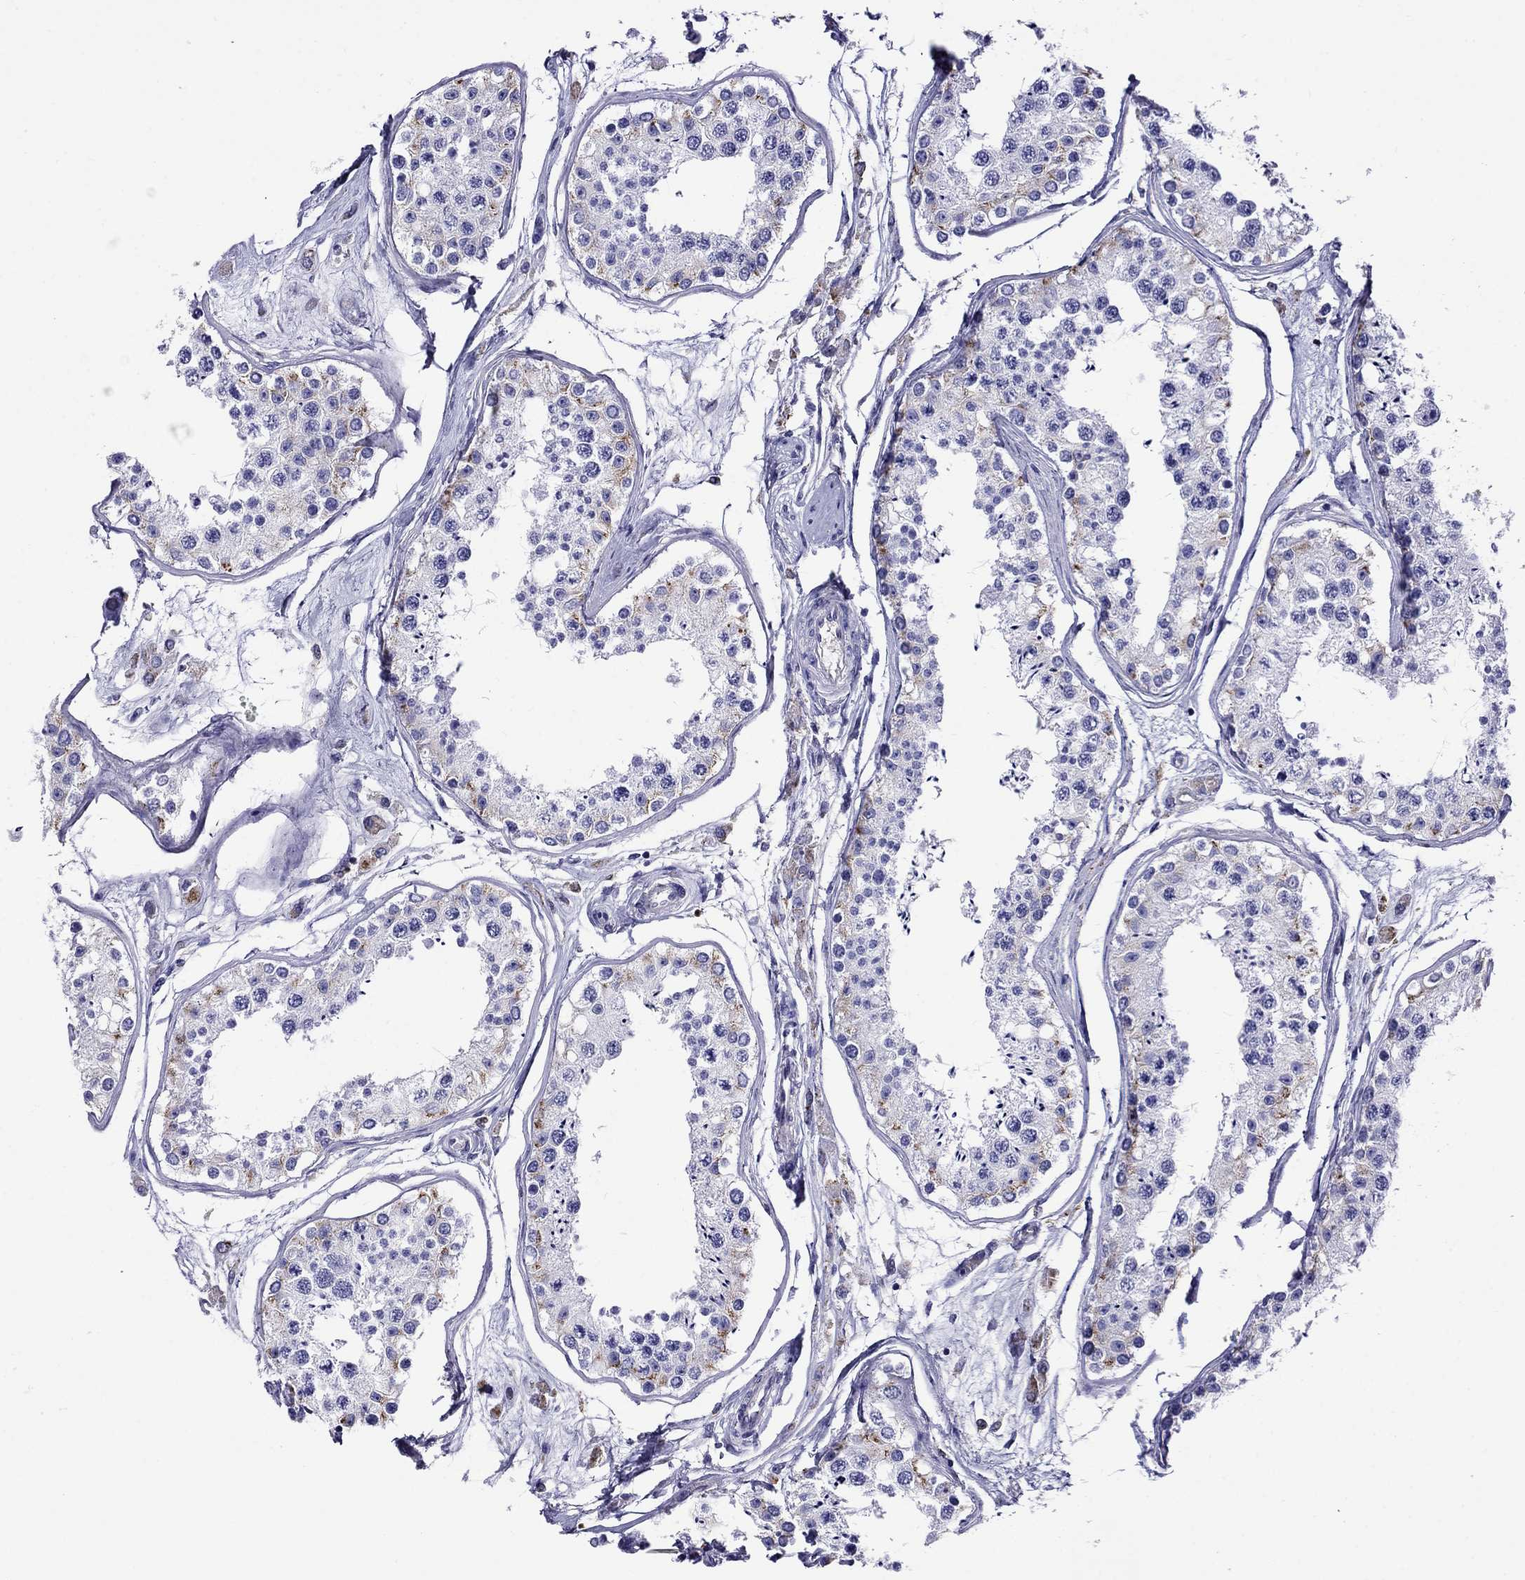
{"staining": {"intensity": "weak", "quantity": "<25%", "location": "cytoplasmic/membranous"}, "tissue": "testis", "cell_type": "Cells in seminiferous ducts", "image_type": "normal", "snomed": [{"axis": "morphology", "description": "Normal tissue, NOS"}, {"axis": "topography", "description": "Testis"}], "caption": "The IHC image has no significant staining in cells in seminiferous ducts of testis. (DAB immunohistochemistry with hematoxylin counter stain).", "gene": "SCG2", "patient": {"sex": "male", "age": 25}}